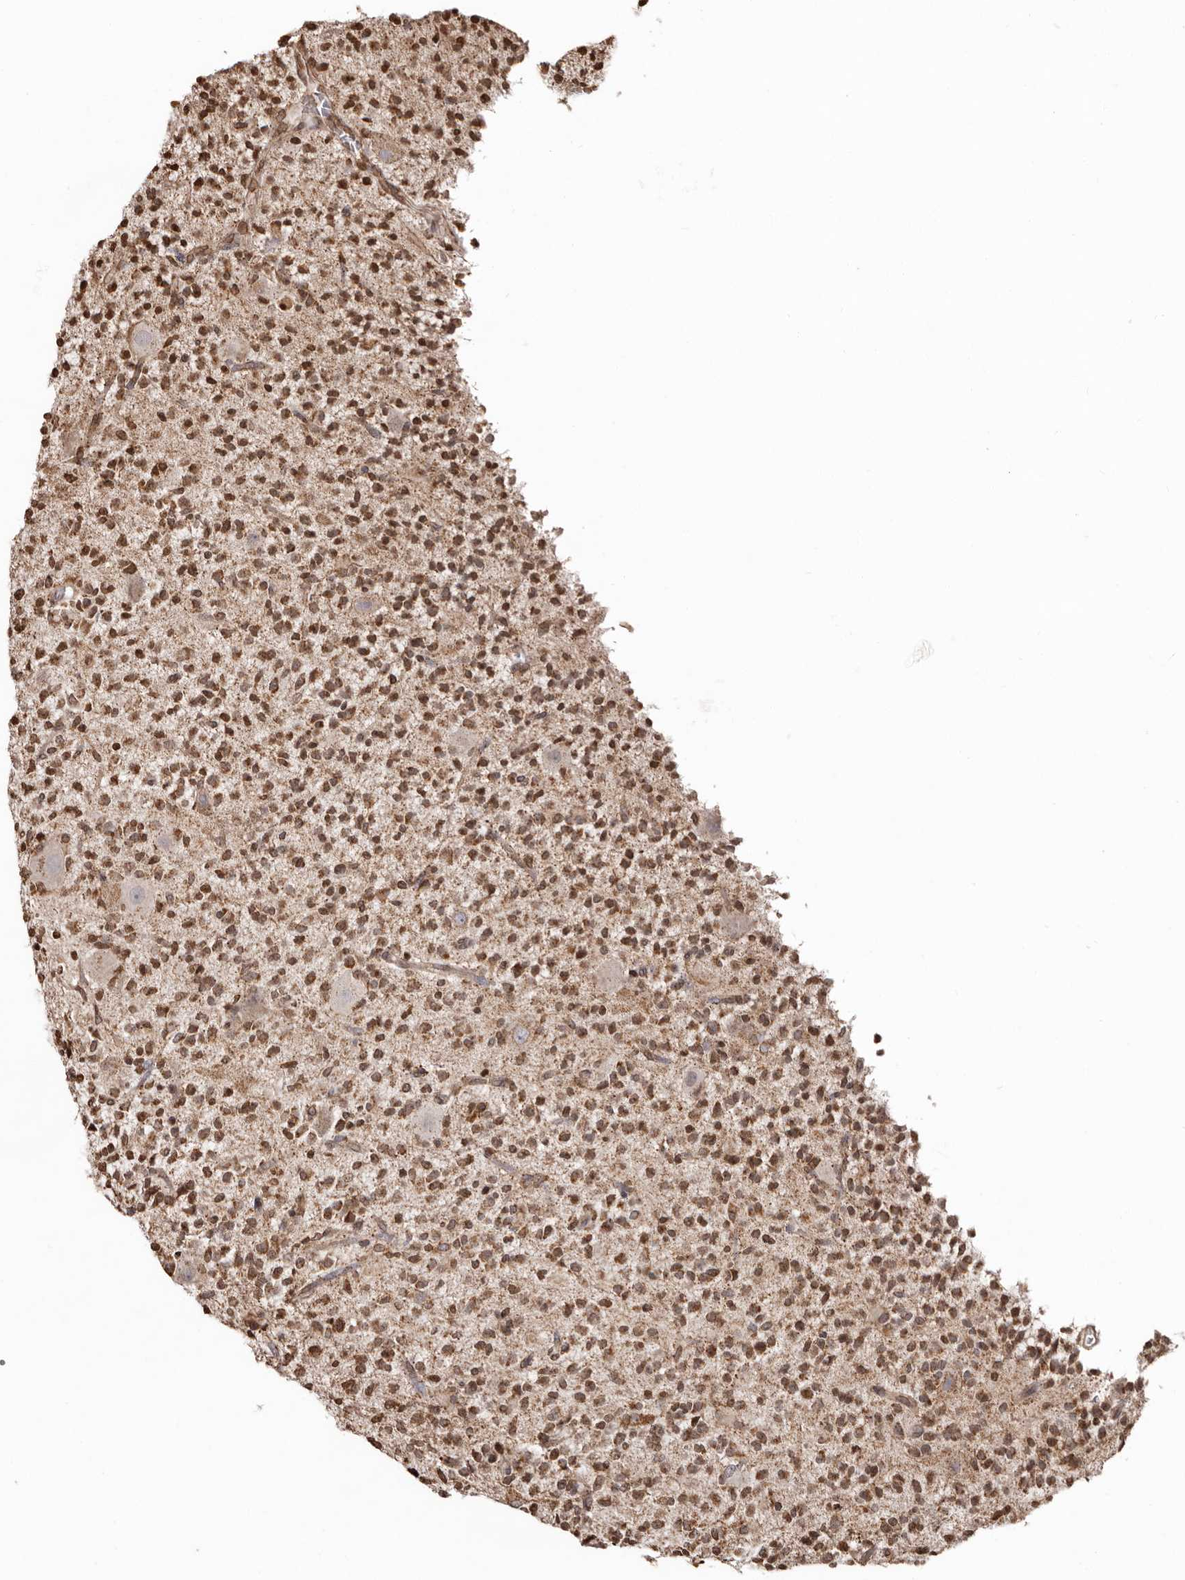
{"staining": {"intensity": "moderate", "quantity": ">75%", "location": "cytoplasmic/membranous,nuclear"}, "tissue": "glioma", "cell_type": "Tumor cells", "image_type": "cancer", "snomed": [{"axis": "morphology", "description": "Glioma, malignant, High grade"}, {"axis": "topography", "description": "Brain"}], "caption": "This photomicrograph shows IHC staining of human glioma, with medium moderate cytoplasmic/membranous and nuclear positivity in approximately >75% of tumor cells.", "gene": "CCDC190", "patient": {"sex": "male", "age": 34}}